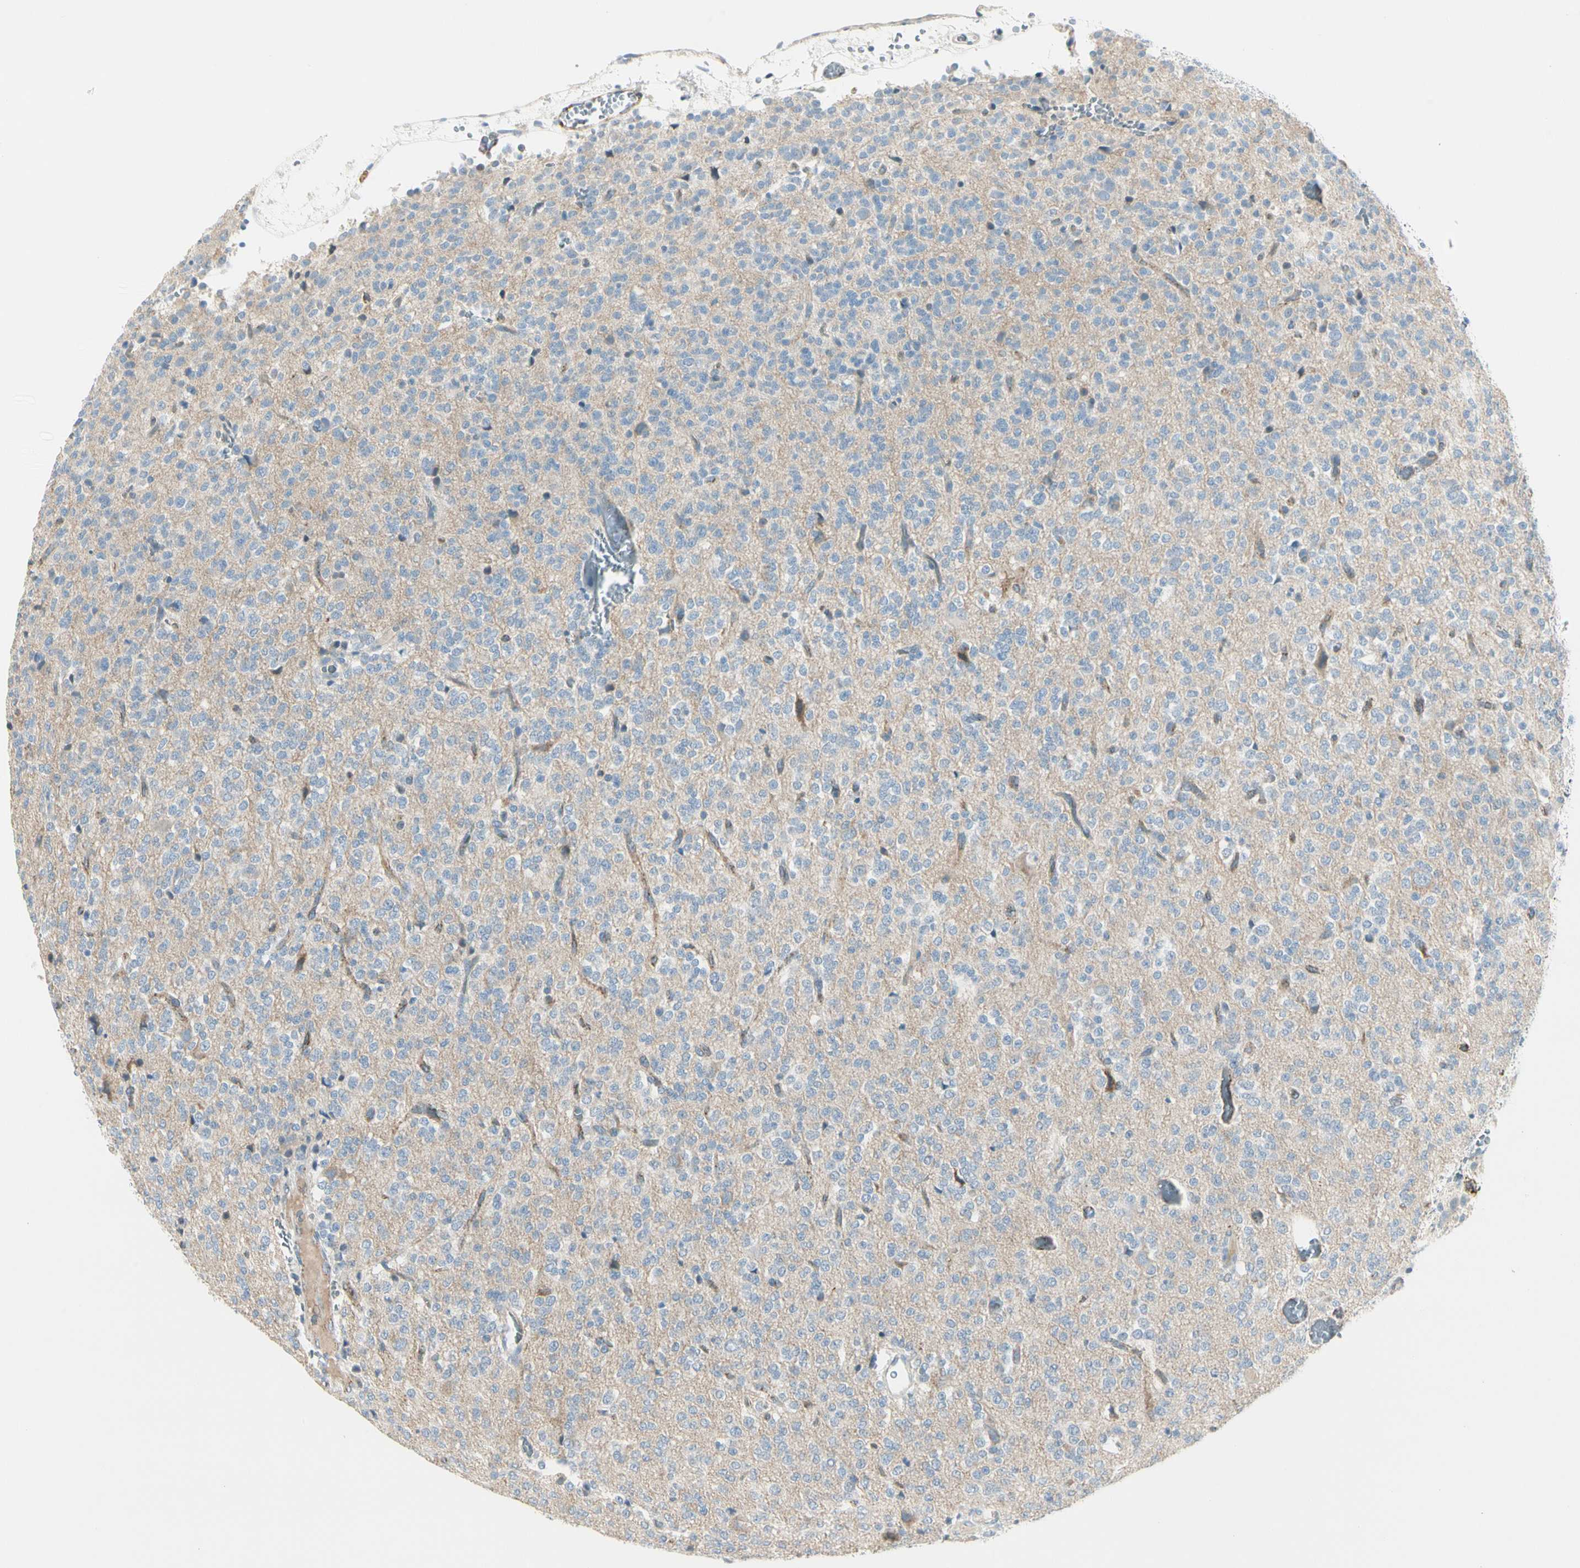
{"staining": {"intensity": "negative", "quantity": "none", "location": "none"}, "tissue": "glioma", "cell_type": "Tumor cells", "image_type": "cancer", "snomed": [{"axis": "morphology", "description": "Glioma, malignant, Low grade"}, {"axis": "topography", "description": "Brain"}], "caption": "The immunohistochemistry (IHC) image has no significant positivity in tumor cells of glioma tissue.", "gene": "SLC6A15", "patient": {"sex": "male", "age": 38}}